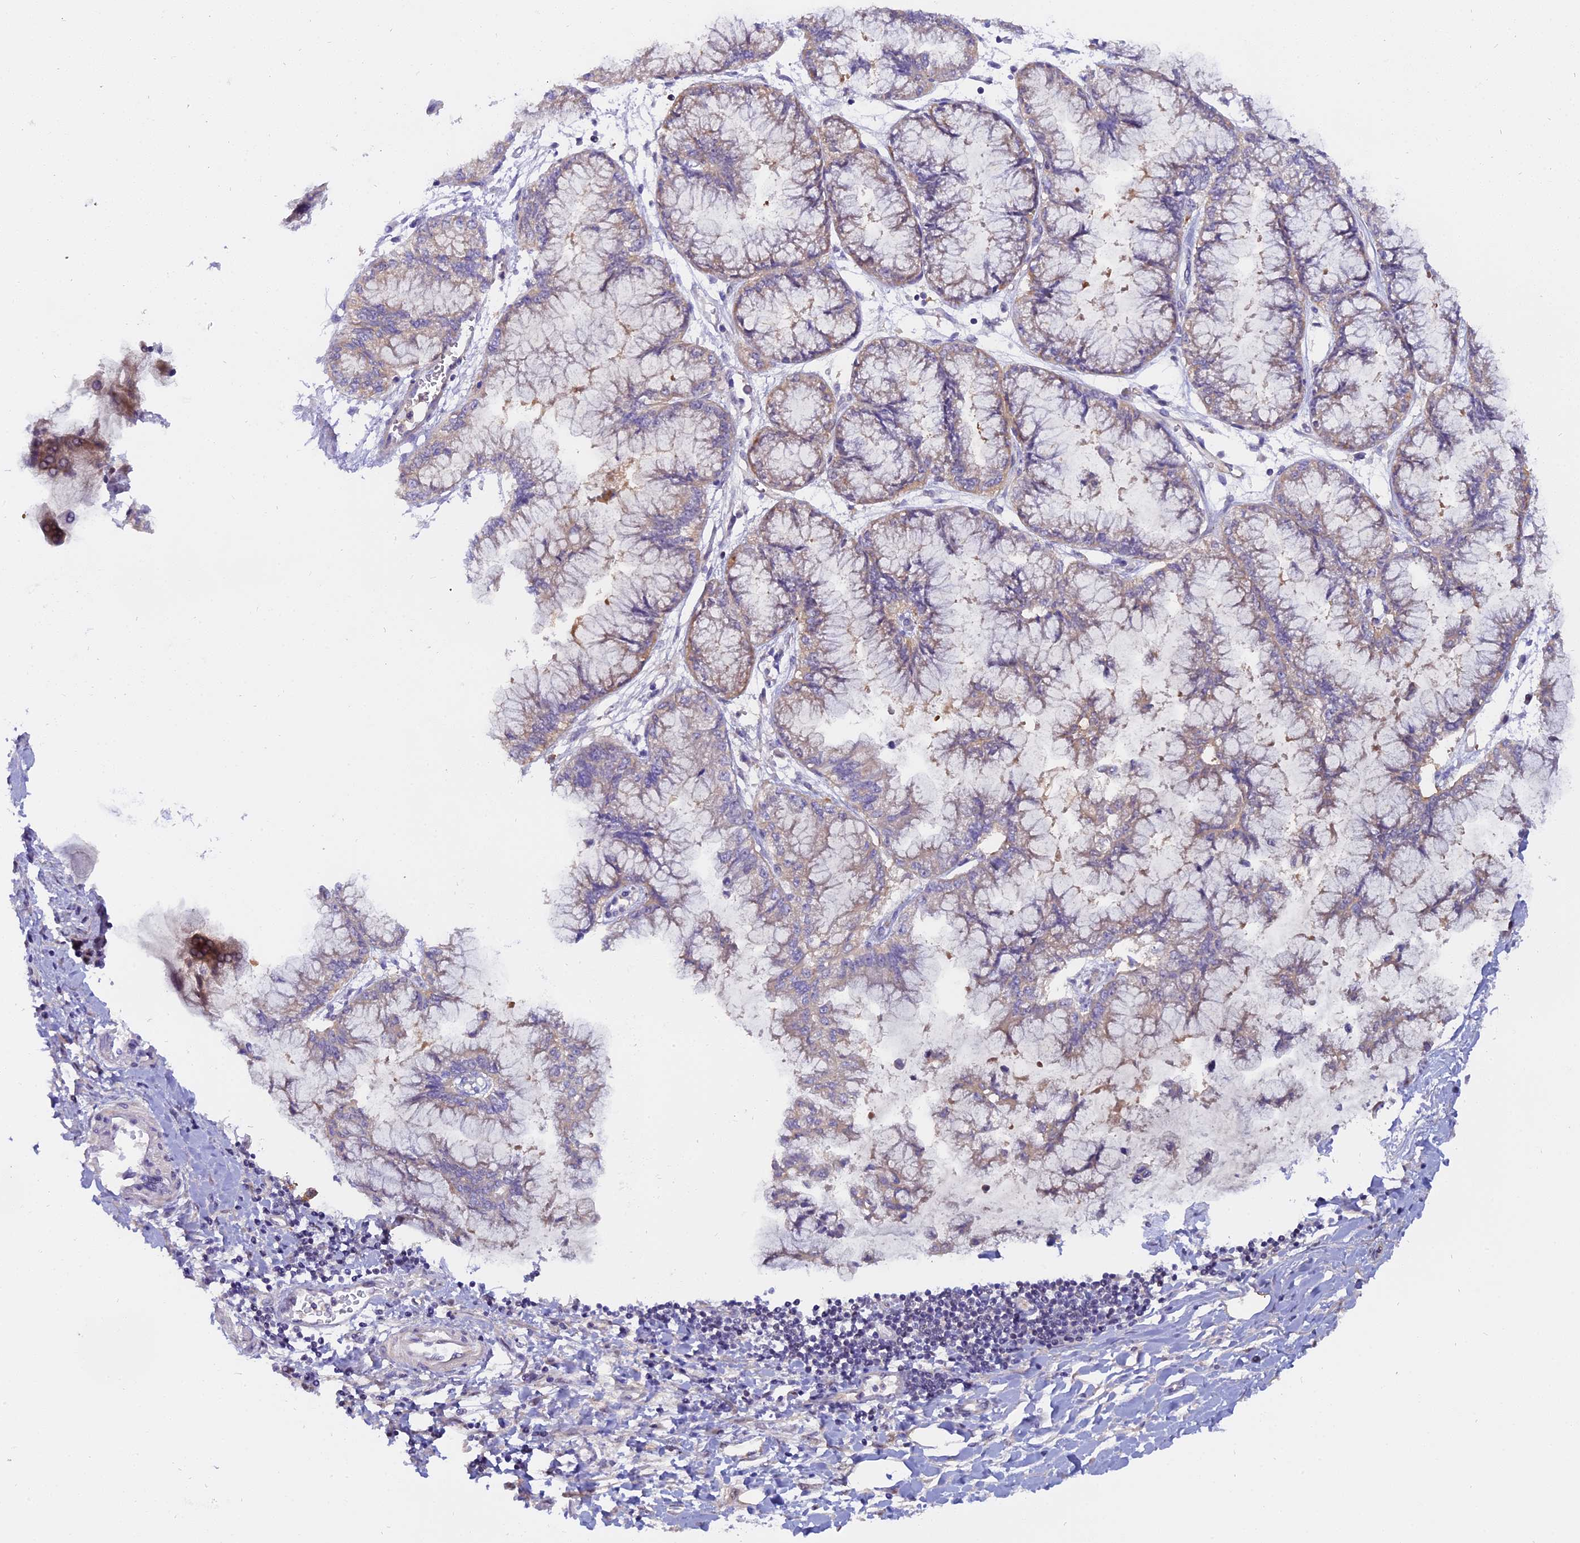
{"staining": {"intensity": "weak", "quantity": "<25%", "location": "cytoplasmic/membranous"}, "tissue": "pancreatic cancer", "cell_type": "Tumor cells", "image_type": "cancer", "snomed": [{"axis": "morphology", "description": "Adenocarcinoma, NOS"}, {"axis": "topography", "description": "Pancreas"}], "caption": "High power microscopy photomicrograph of an IHC image of pancreatic adenocarcinoma, revealing no significant positivity in tumor cells.", "gene": "FAM118B", "patient": {"sex": "male", "age": 73}}